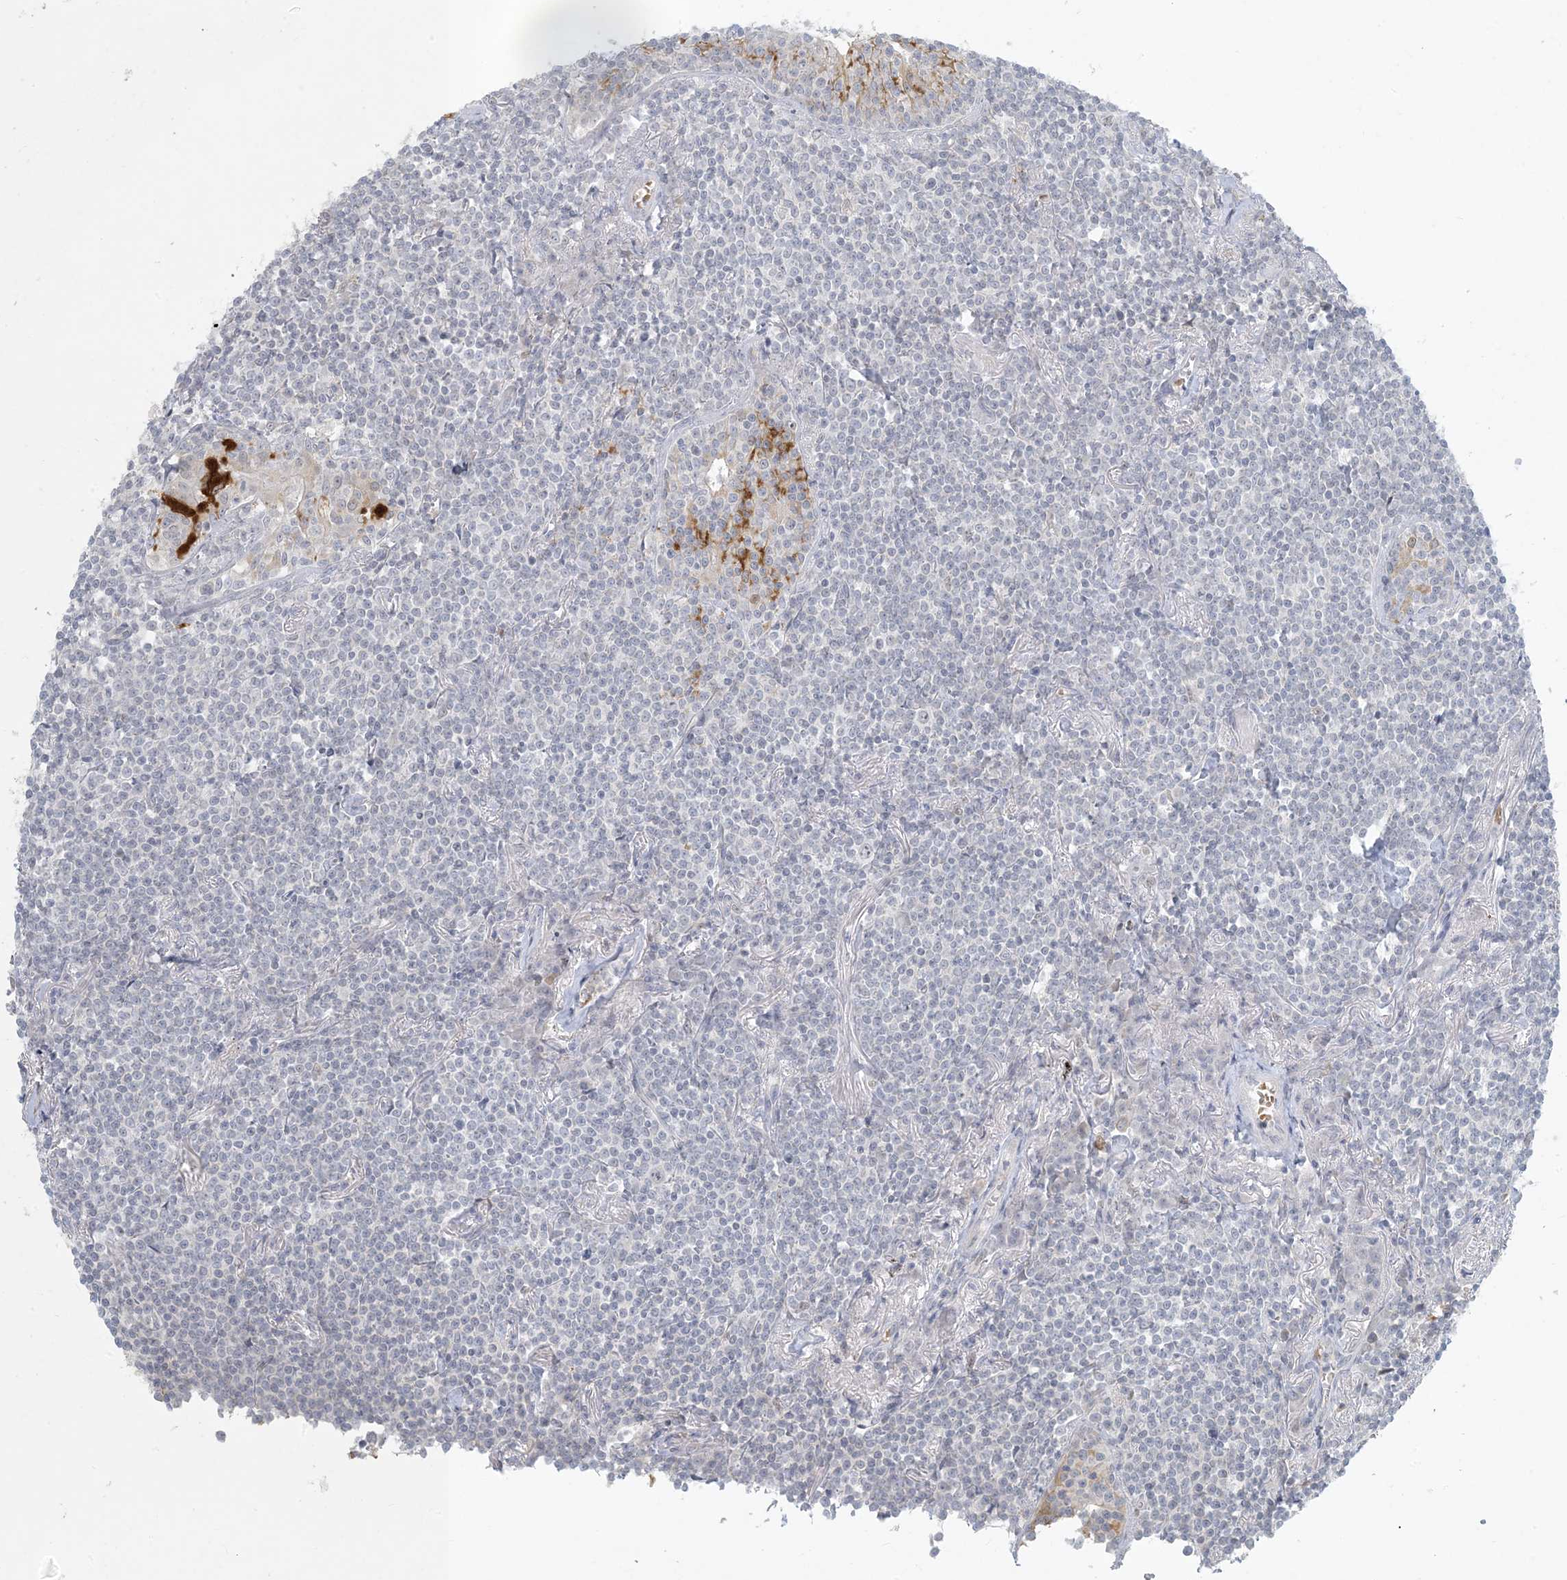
{"staining": {"intensity": "negative", "quantity": "none", "location": "none"}, "tissue": "lymphoma", "cell_type": "Tumor cells", "image_type": "cancer", "snomed": [{"axis": "morphology", "description": "Malignant lymphoma, non-Hodgkin's type, Low grade"}, {"axis": "topography", "description": "Lung"}], "caption": "Immunohistochemical staining of lymphoma reveals no significant staining in tumor cells. (DAB immunohistochemistry visualized using brightfield microscopy, high magnification).", "gene": "CTDNEP1", "patient": {"sex": "female", "age": 71}}